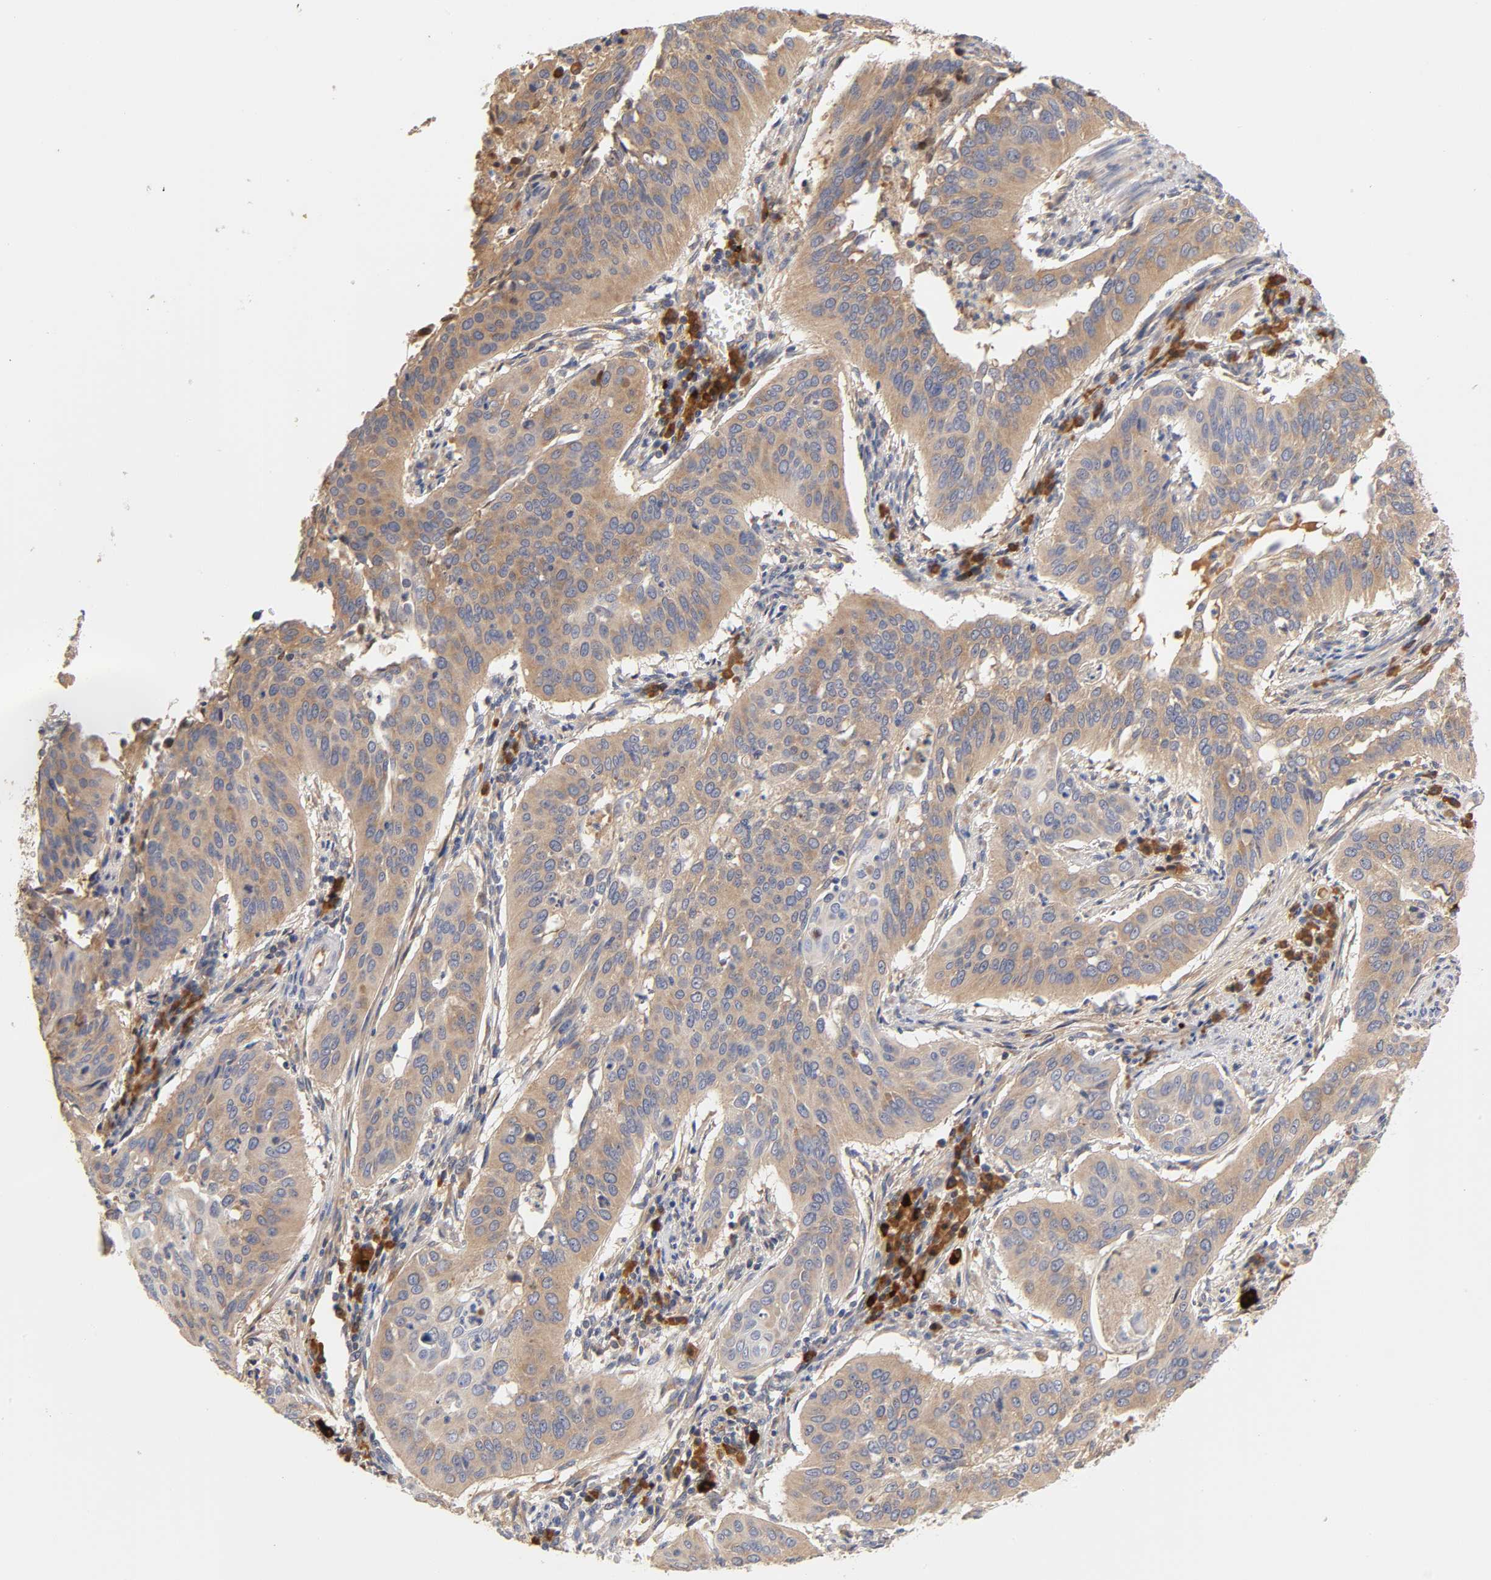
{"staining": {"intensity": "moderate", "quantity": ">75%", "location": "cytoplasmic/membranous"}, "tissue": "cervical cancer", "cell_type": "Tumor cells", "image_type": "cancer", "snomed": [{"axis": "morphology", "description": "Squamous cell carcinoma, NOS"}, {"axis": "topography", "description": "Cervix"}], "caption": "Moderate cytoplasmic/membranous positivity is present in approximately >75% of tumor cells in cervical cancer (squamous cell carcinoma).", "gene": "RPS29", "patient": {"sex": "female", "age": 39}}